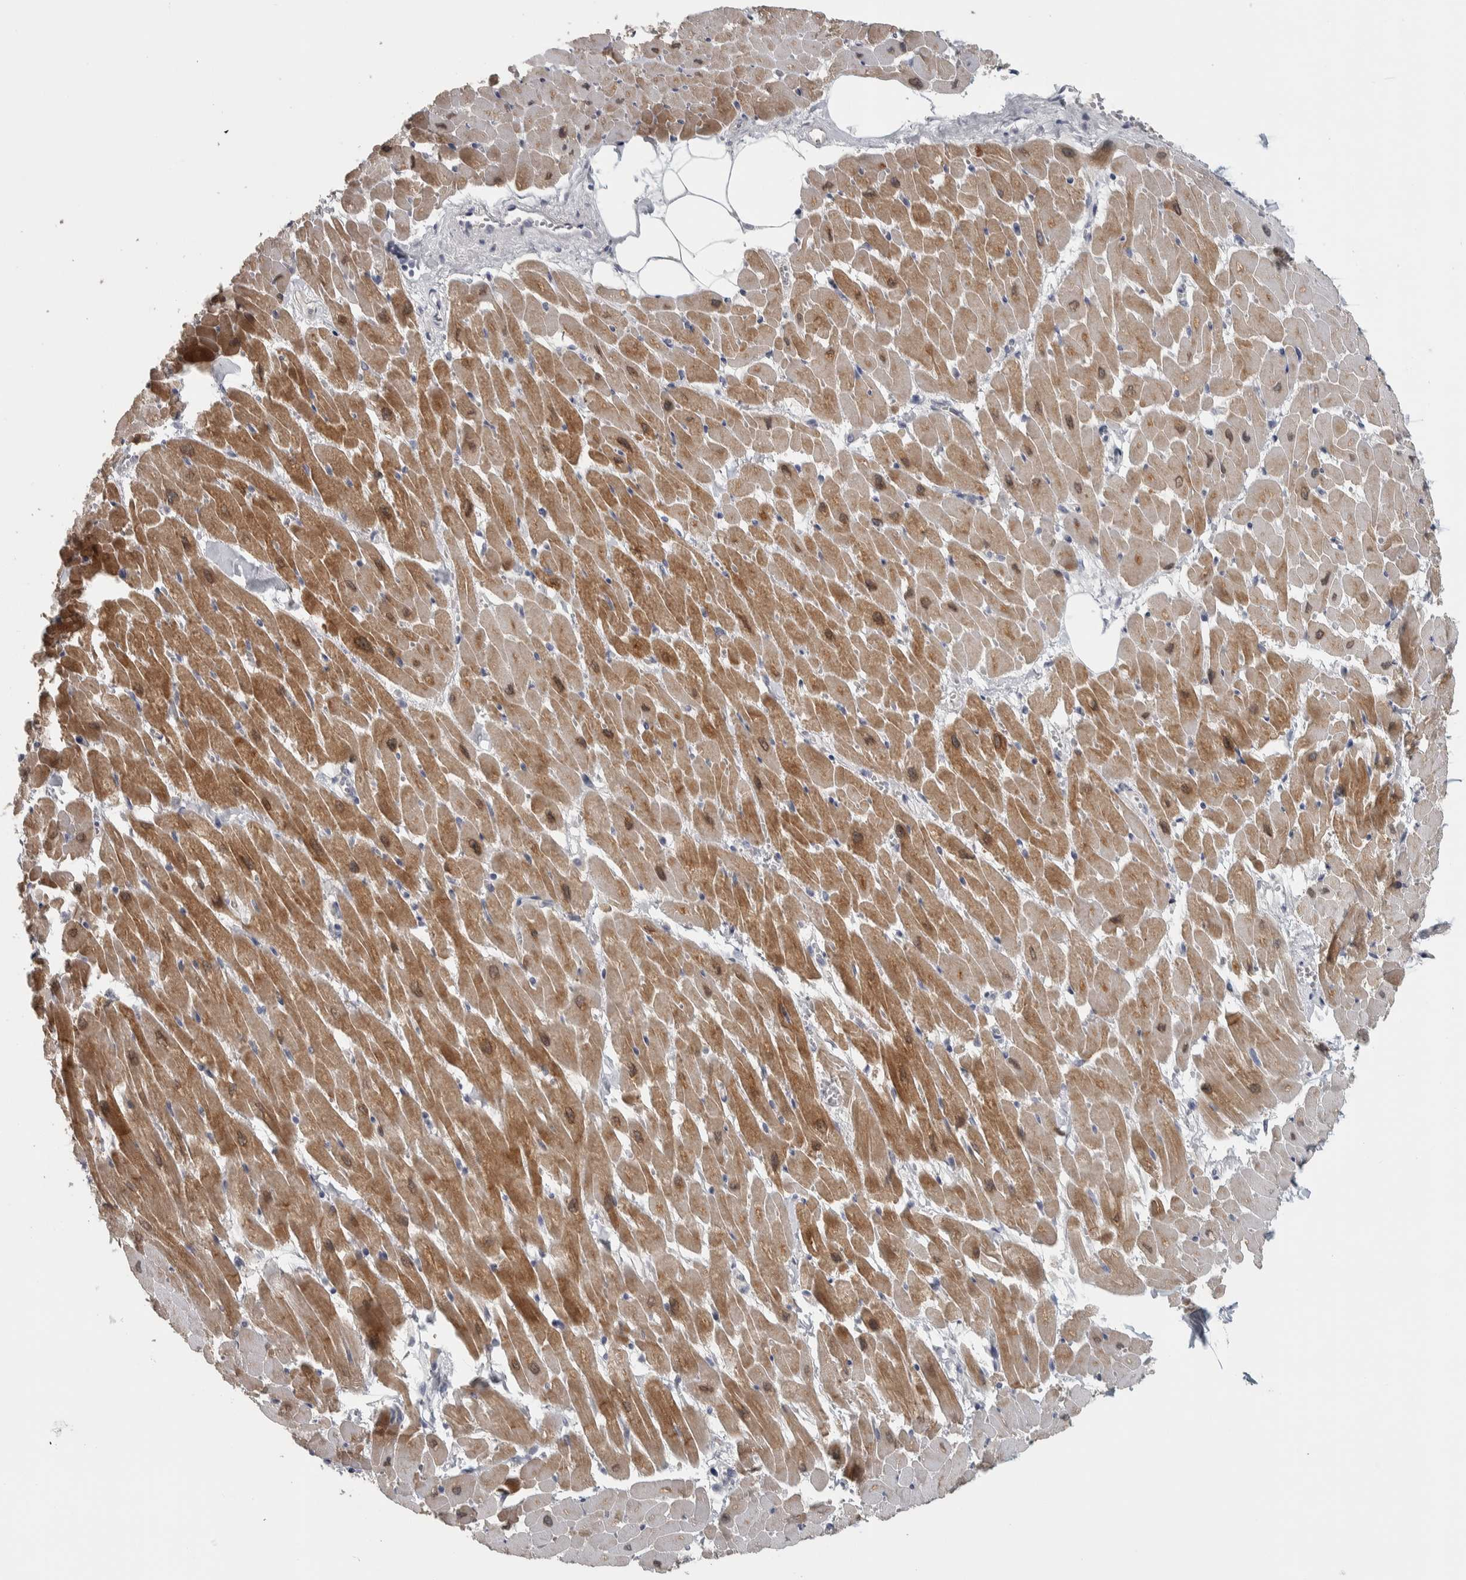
{"staining": {"intensity": "moderate", "quantity": "25%-75%", "location": "cytoplasmic/membranous,nuclear"}, "tissue": "heart muscle", "cell_type": "Cardiomyocytes", "image_type": "normal", "snomed": [{"axis": "morphology", "description": "Normal tissue, NOS"}, {"axis": "topography", "description": "Heart"}], "caption": "Immunohistochemistry (IHC) (DAB (3,3'-diaminobenzidine)) staining of unremarkable heart muscle demonstrates moderate cytoplasmic/membranous,nuclear protein staining in approximately 25%-75% of cardiomyocytes.", "gene": "DCAF10", "patient": {"sex": "female", "age": 19}}